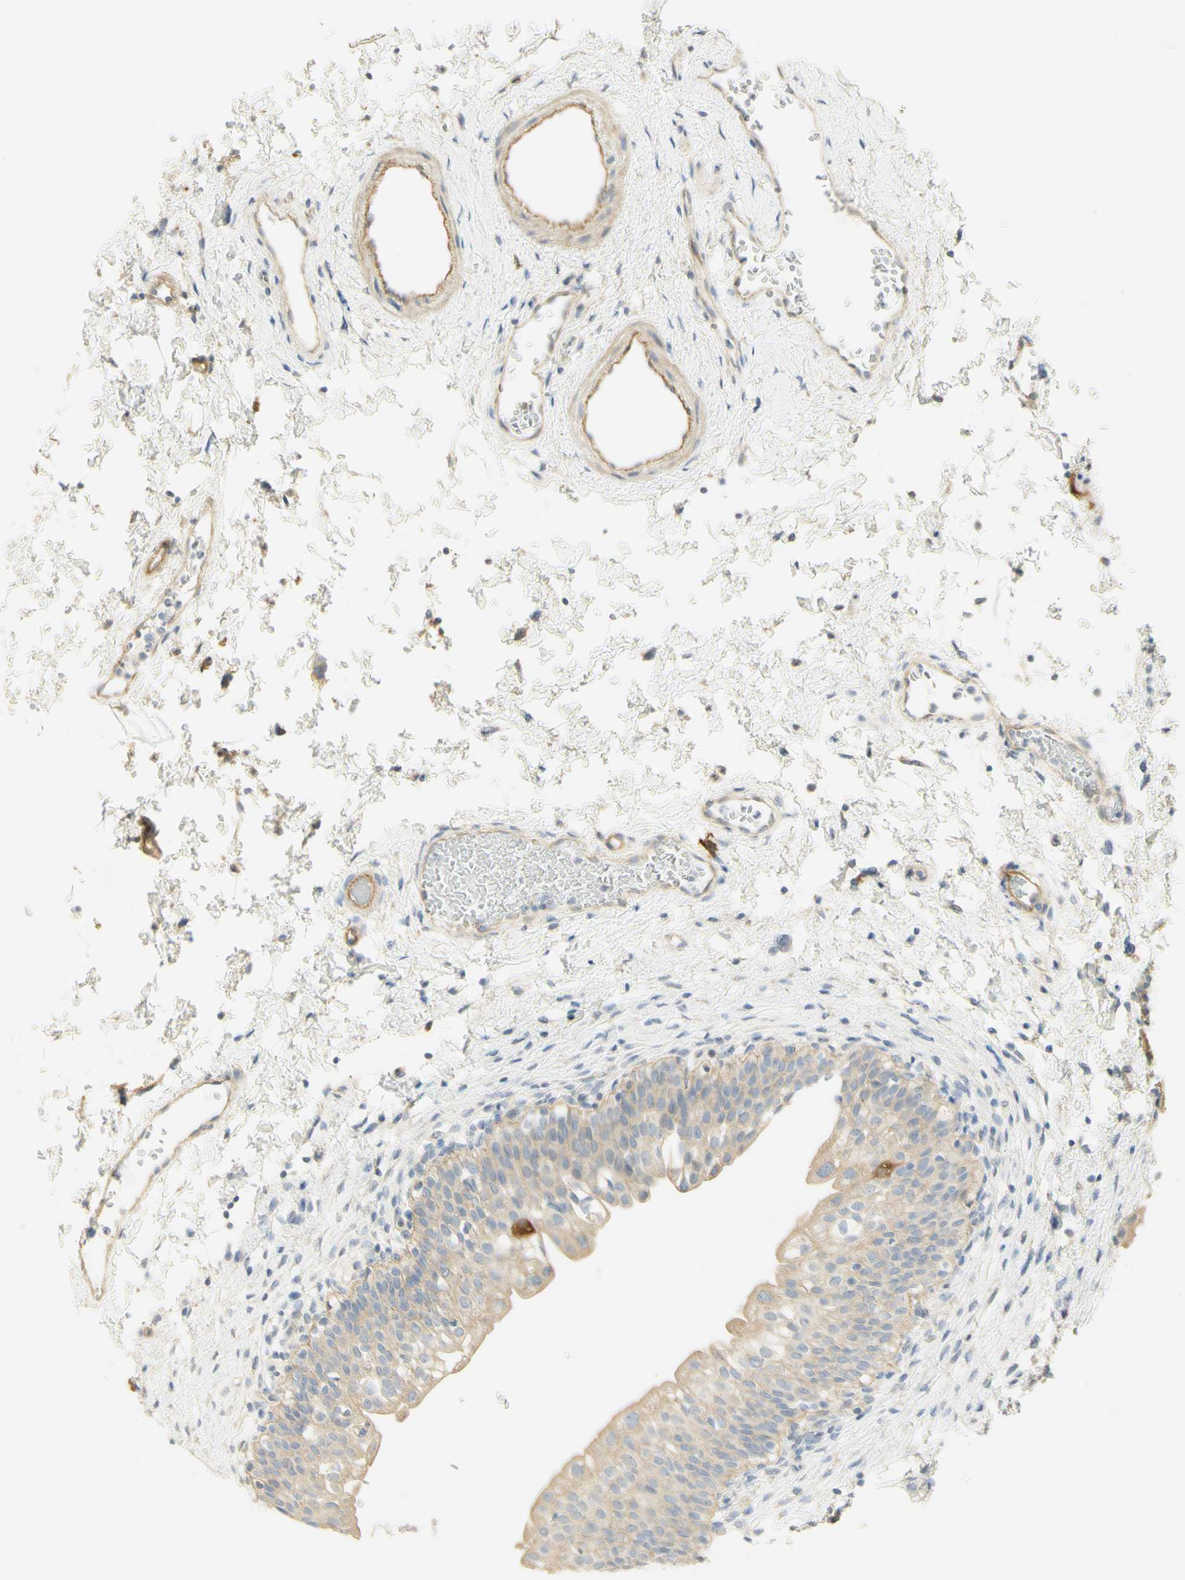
{"staining": {"intensity": "moderate", "quantity": ">75%", "location": "cytoplasmic/membranous"}, "tissue": "urinary bladder", "cell_type": "Urothelial cells", "image_type": "normal", "snomed": [{"axis": "morphology", "description": "Normal tissue, NOS"}, {"axis": "topography", "description": "Urinary bladder"}], "caption": "Immunohistochemical staining of normal urinary bladder demonstrates >75% levels of moderate cytoplasmic/membranous protein expression in approximately >75% of urothelial cells. (Stains: DAB (3,3'-diaminobenzidine) in brown, nuclei in blue, Microscopy: brightfield microscopy at high magnification).", "gene": "KIF11", "patient": {"sex": "male", "age": 55}}